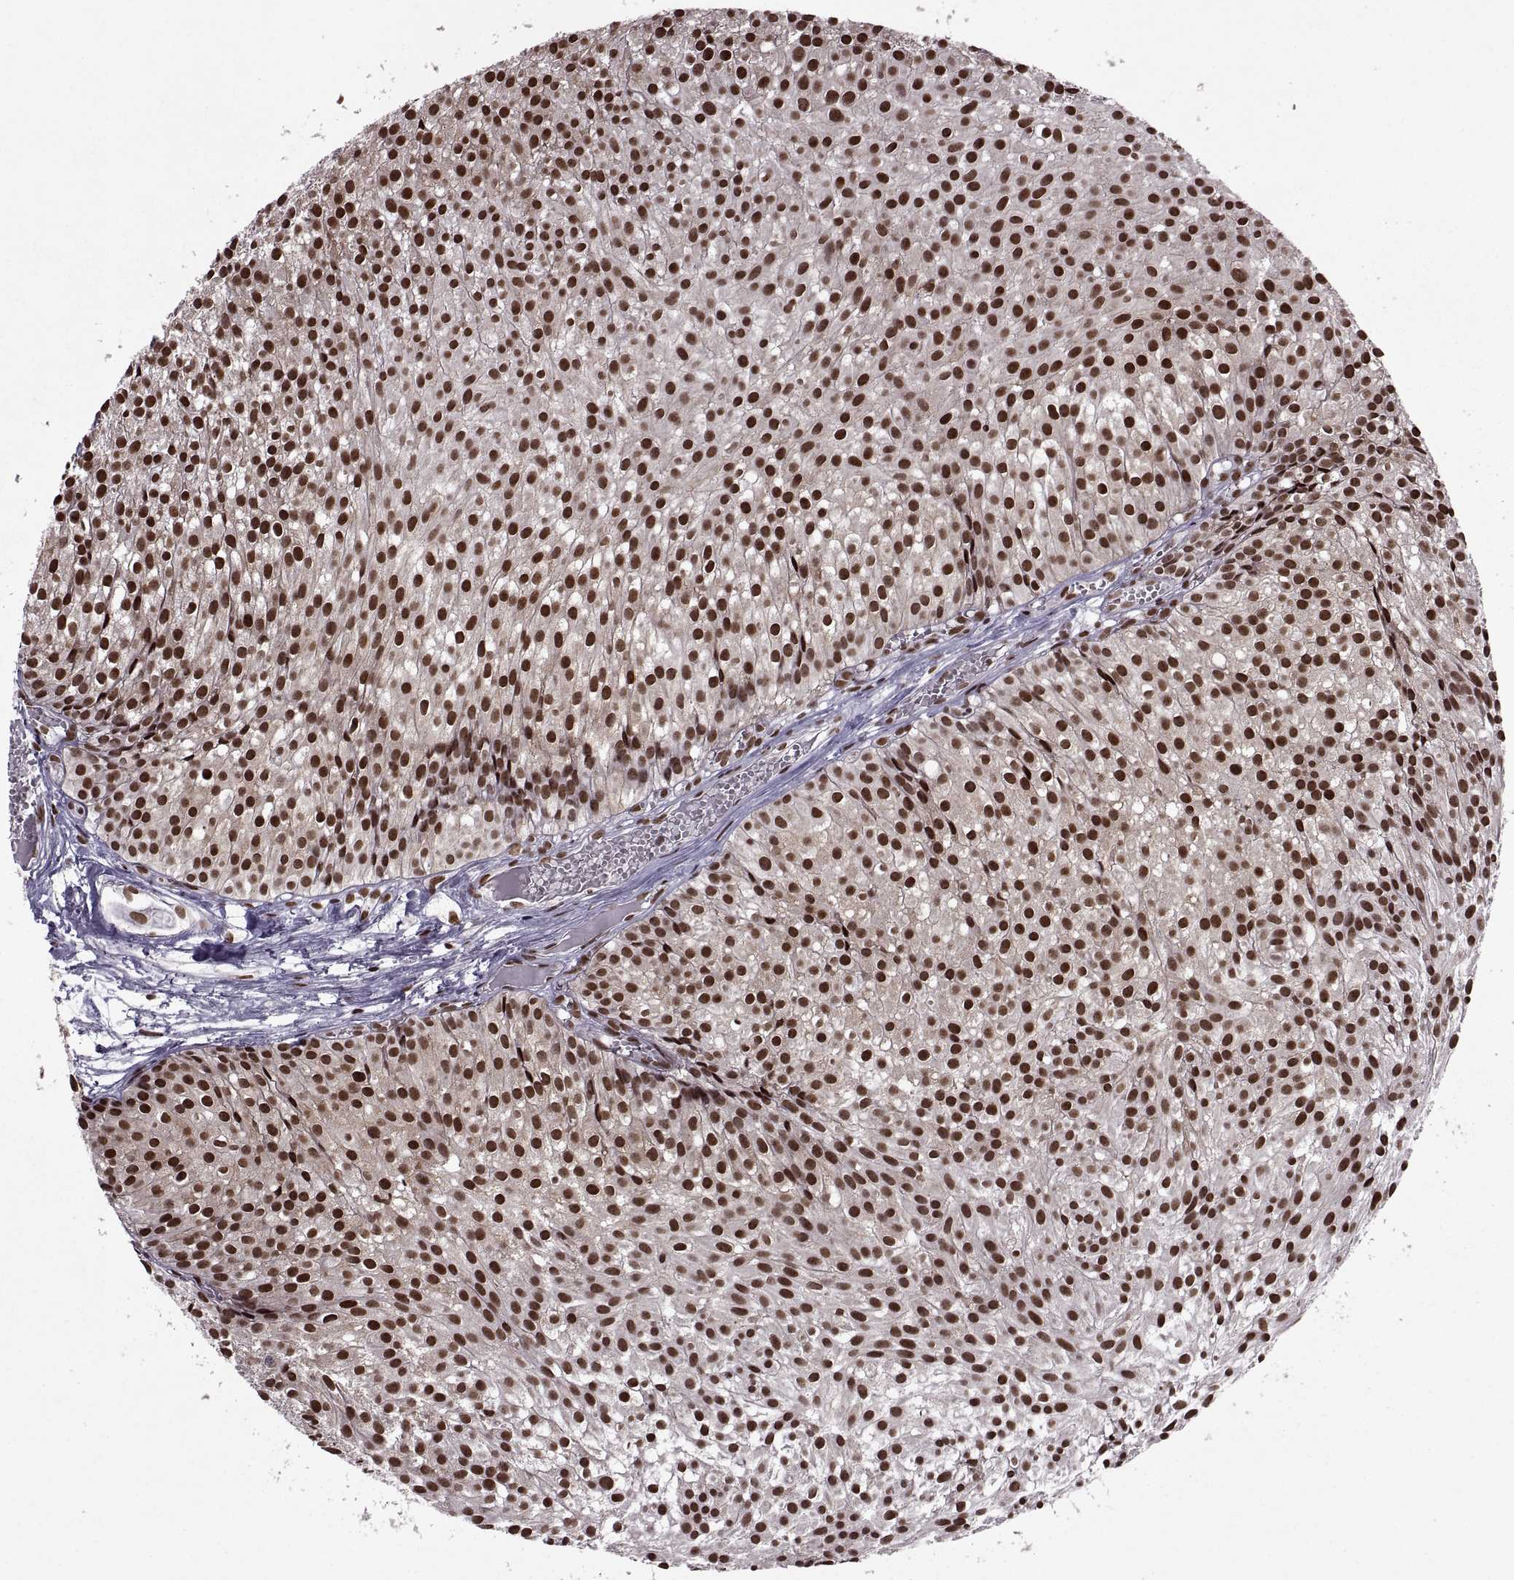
{"staining": {"intensity": "strong", "quantity": ">75%", "location": "nuclear"}, "tissue": "urothelial cancer", "cell_type": "Tumor cells", "image_type": "cancer", "snomed": [{"axis": "morphology", "description": "Urothelial carcinoma, Low grade"}, {"axis": "topography", "description": "Urinary bladder"}], "caption": "Immunohistochemical staining of human urothelial cancer shows high levels of strong nuclear expression in approximately >75% of tumor cells. The protein is stained brown, and the nuclei are stained in blue (DAB (3,3'-diaminobenzidine) IHC with brightfield microscopy, high magnification).", "gene": "MT1E", "patient": {"sex": "male", "age": 63}}